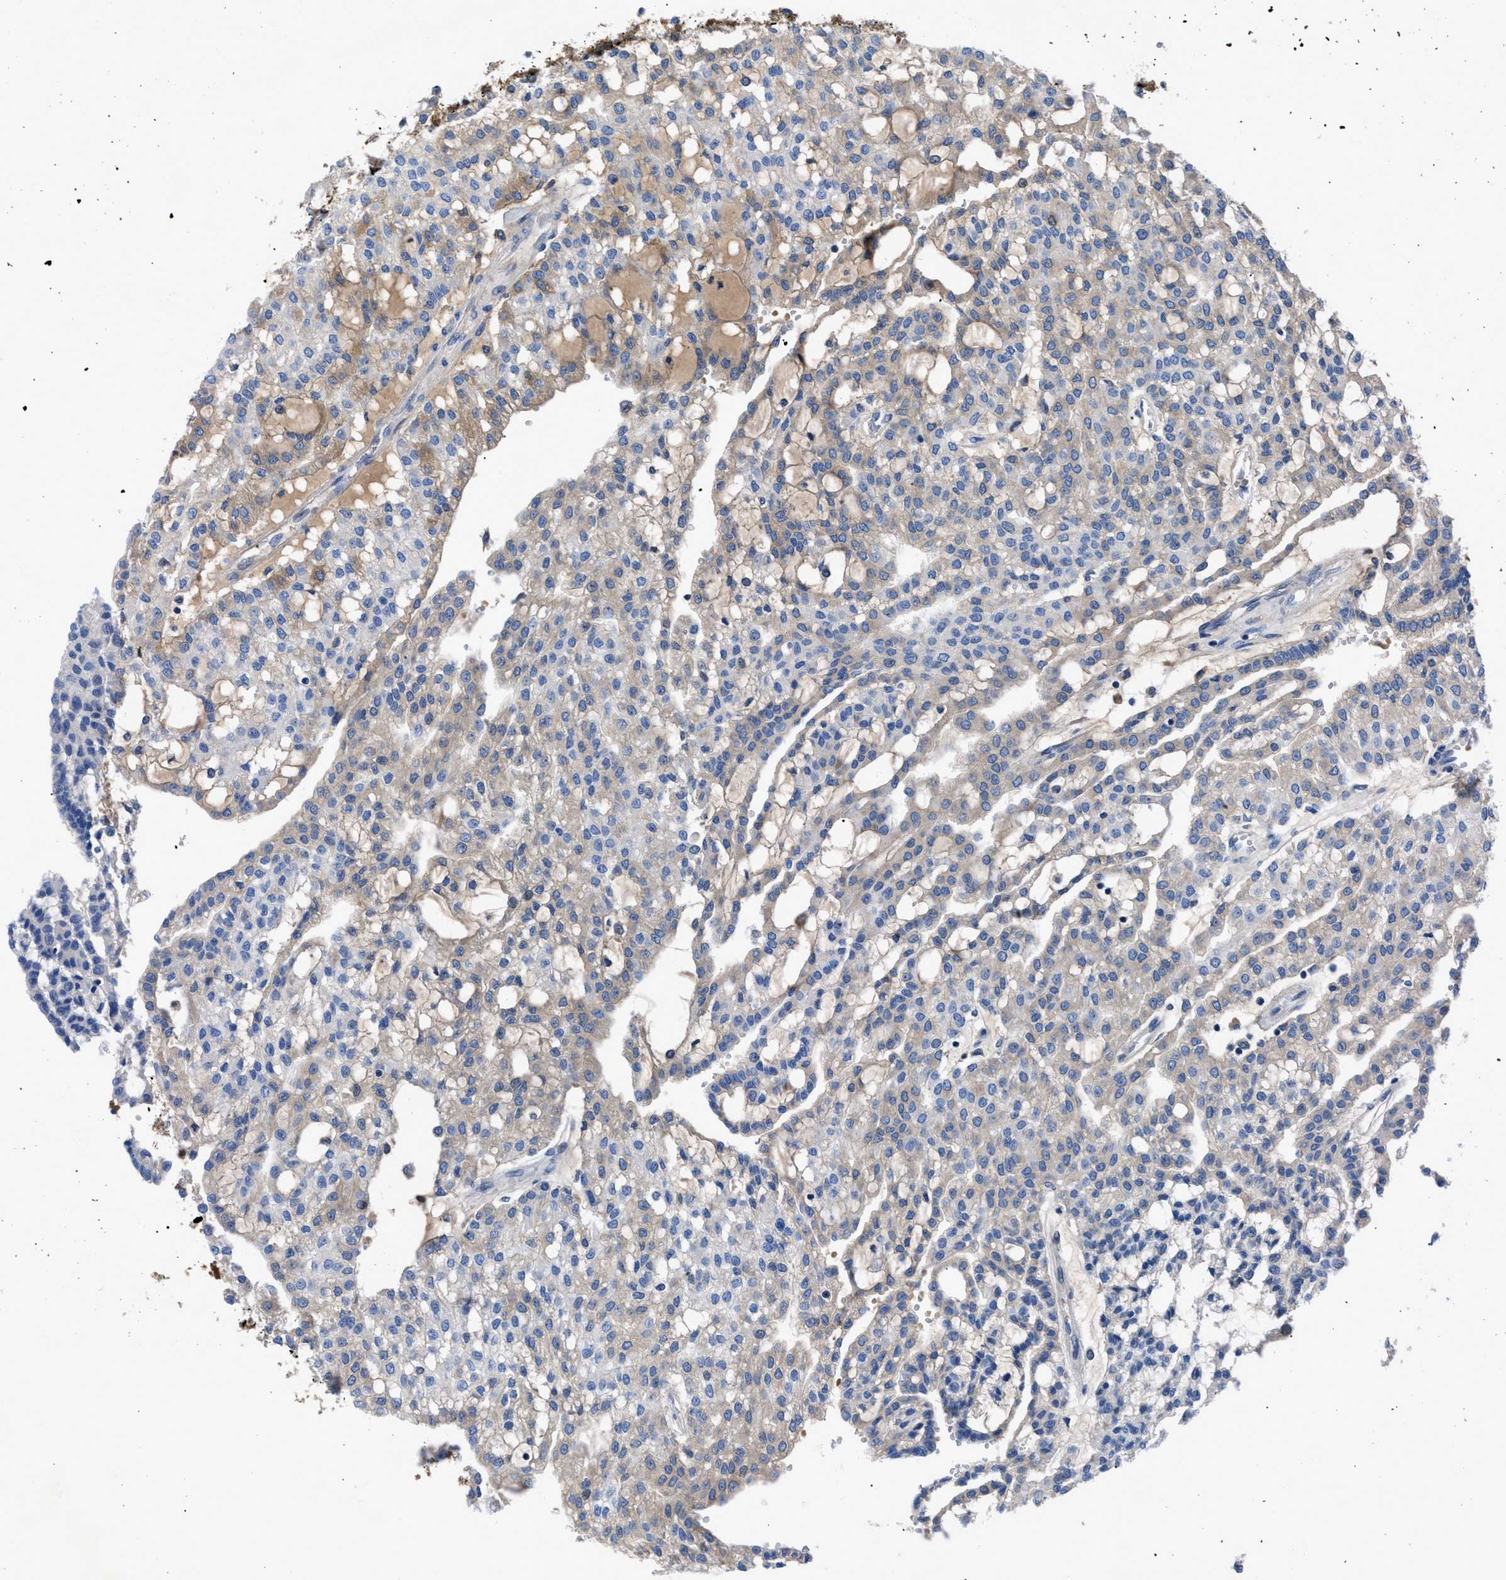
{"staining": {"intensity": "weak", "quantity": "<25%", "location": "cytoplasmic/membranous"}, "tissue": "renal cancer", "cell_type": "Tumor cells", "image_type": "cancer", "snomed": [{"axis": "morphology", "description": "Adenocarcinoma, NOS"}, {"axis": "topography", "description": "Kidney"}], "caption": "Tumor cells are negative for protein expression in human renal cancer. Nuclei are stained in blue.", "gene": "SERPINA6", "patient": {"sex": "male", "age": 63}}